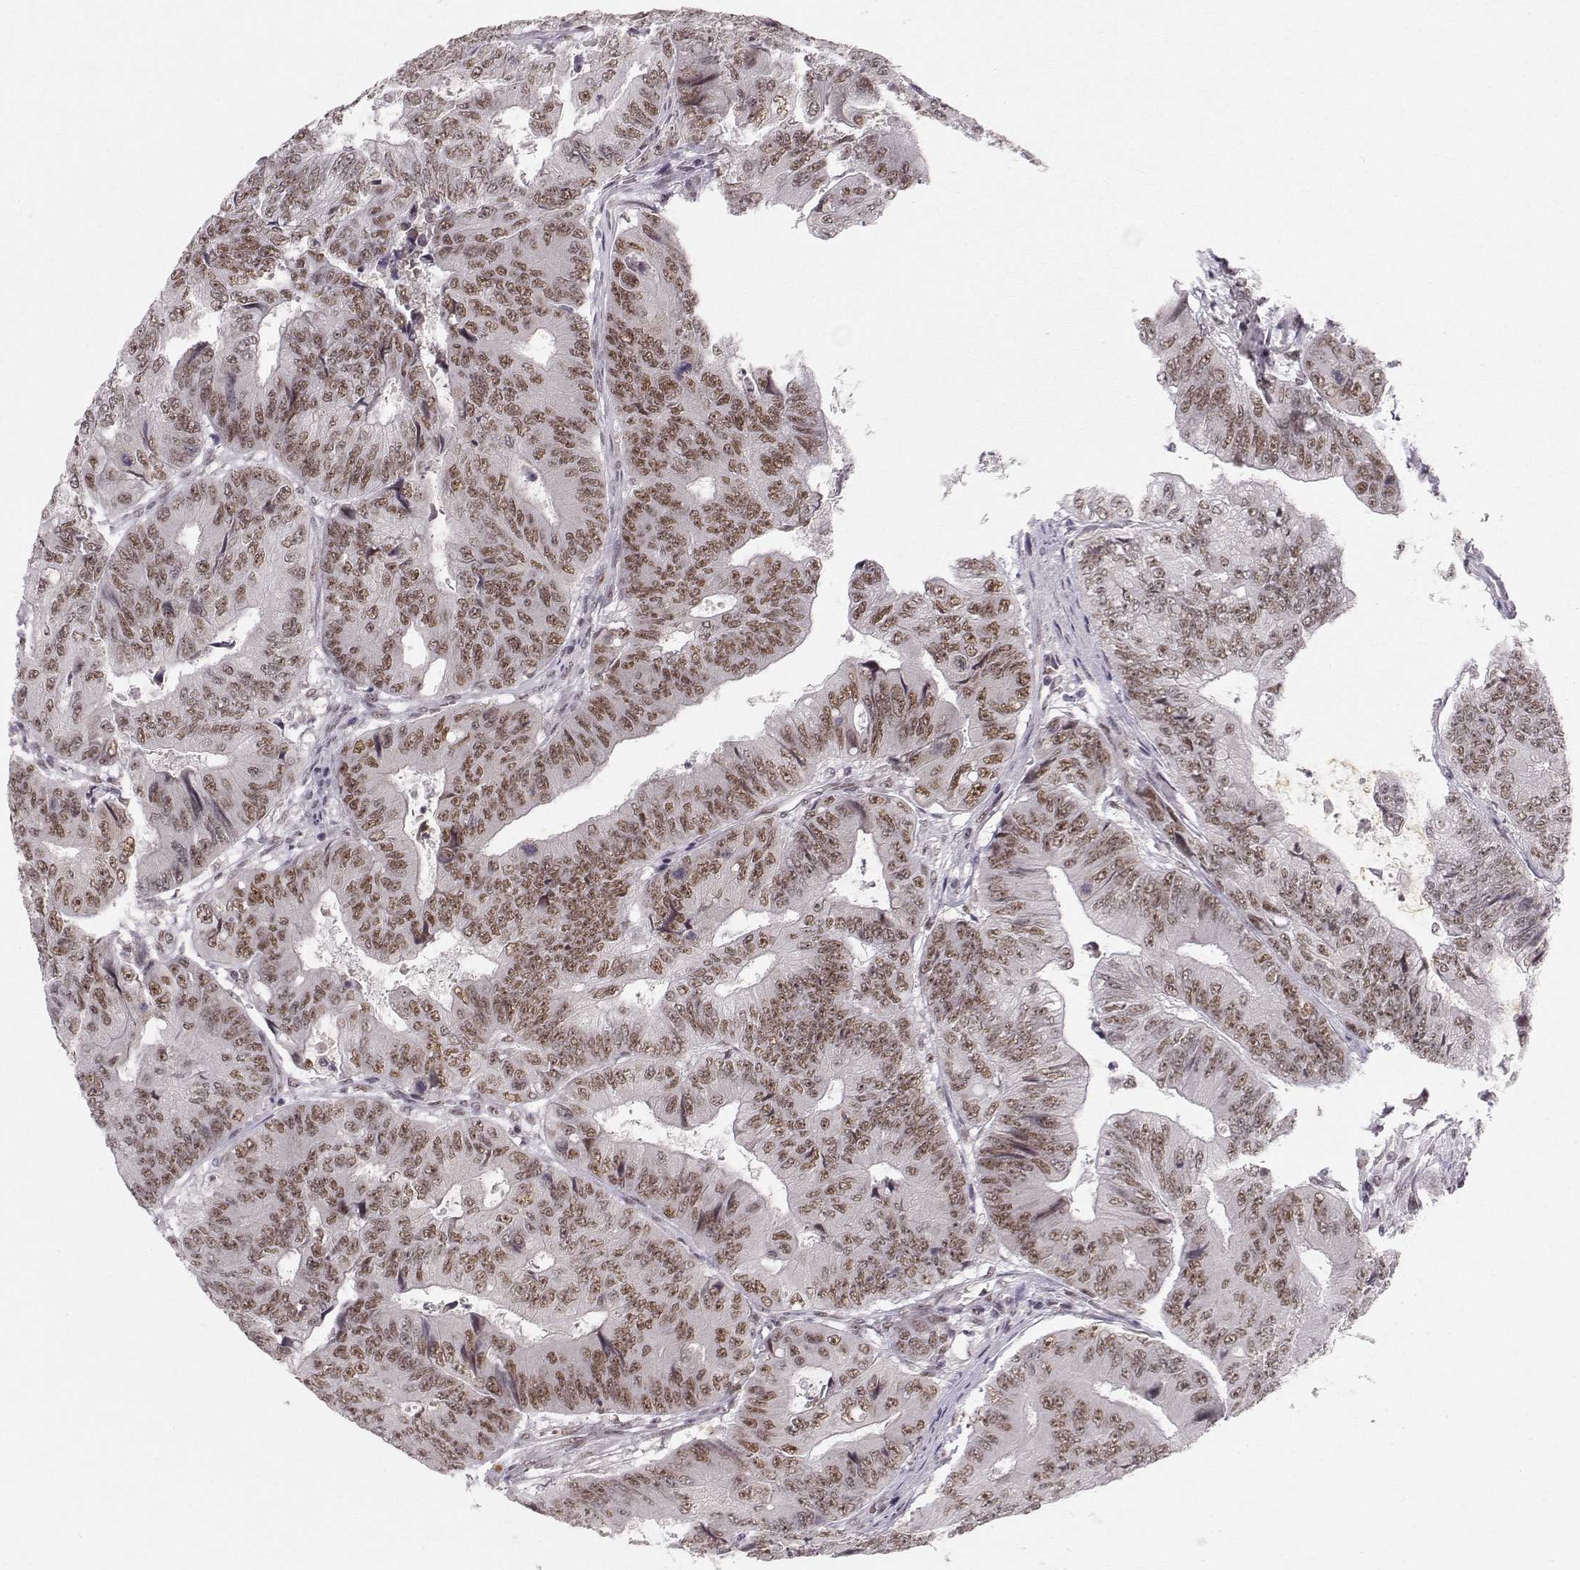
{"staining": {"intensity": "moderate", "quantity": ">75%", "location": "nuclear"}, "tissue": "colorectal cancer", "cell_type": "Tumor cells", "image_type": "cancer", "snomed": [{"axis": "morphology", "description": "Adenocarcinoma, NOS"}, {"axis": "topography", "description": "Colon"}], "caption": "This micrograph demonstrates IHC staining of human colorectal cancer (adenocarcinoma), with medium moderate nuclear expression in about >75% of tumor cells.", "gene": "RPP38", "patient": {"sex": "female", "age": 48}}